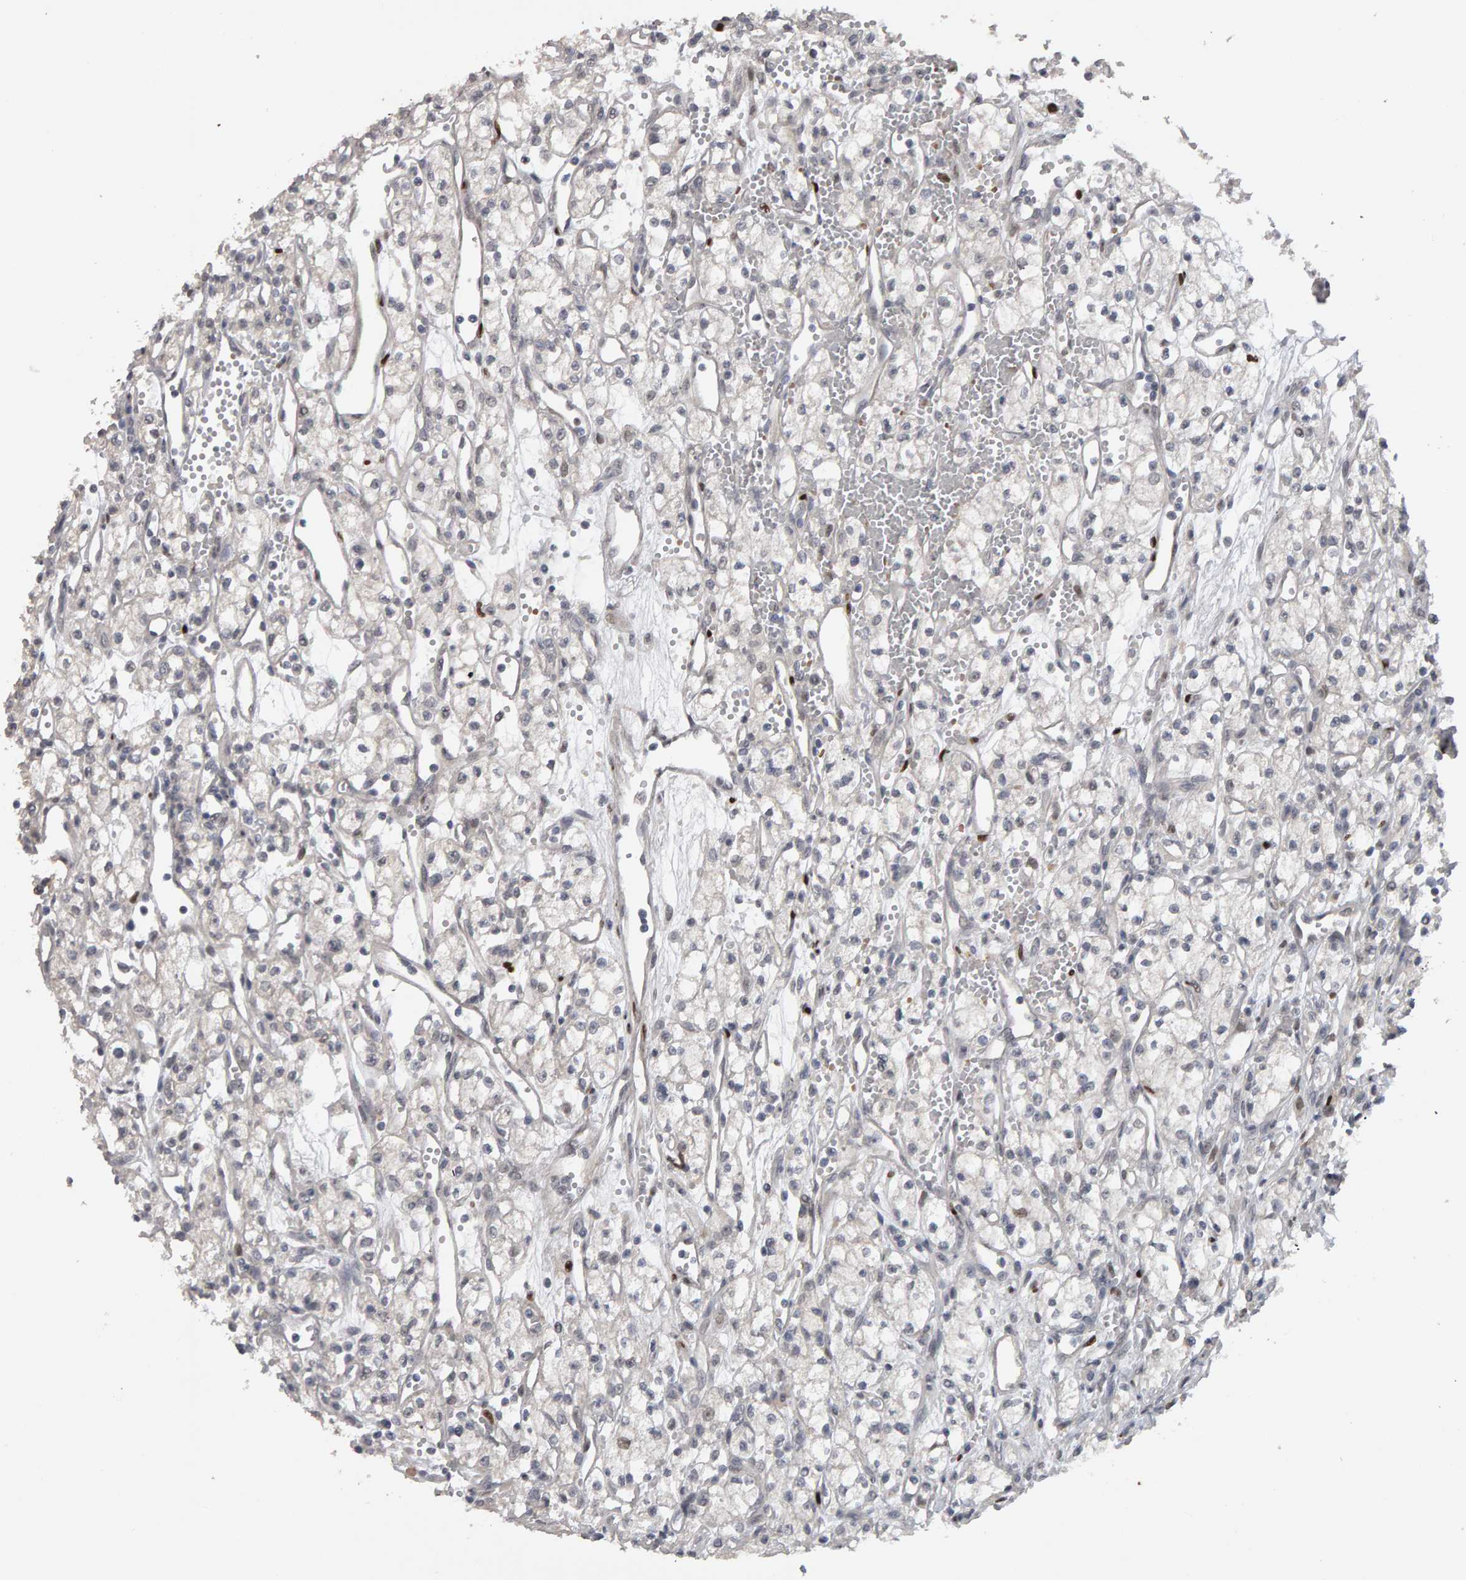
{"staining": {"intensity": "negative", "quantity": "none", "location": "none"}, "tissue": "renal cancer", "cell_type": "Tumor cells", "image_type": "cancer", "snomed": [{"axis": "morphology", "description": "Adenocarcinoma, NOS"}, {"axis": "topography", "description": "Kidney"}], "caption": "Human renal cancer stained for a protein using immunohistochemistry (IHC) shows no expression in tumor cells.", "gene": "IPO8", "patient": {"sex": "male", "age": 59}}